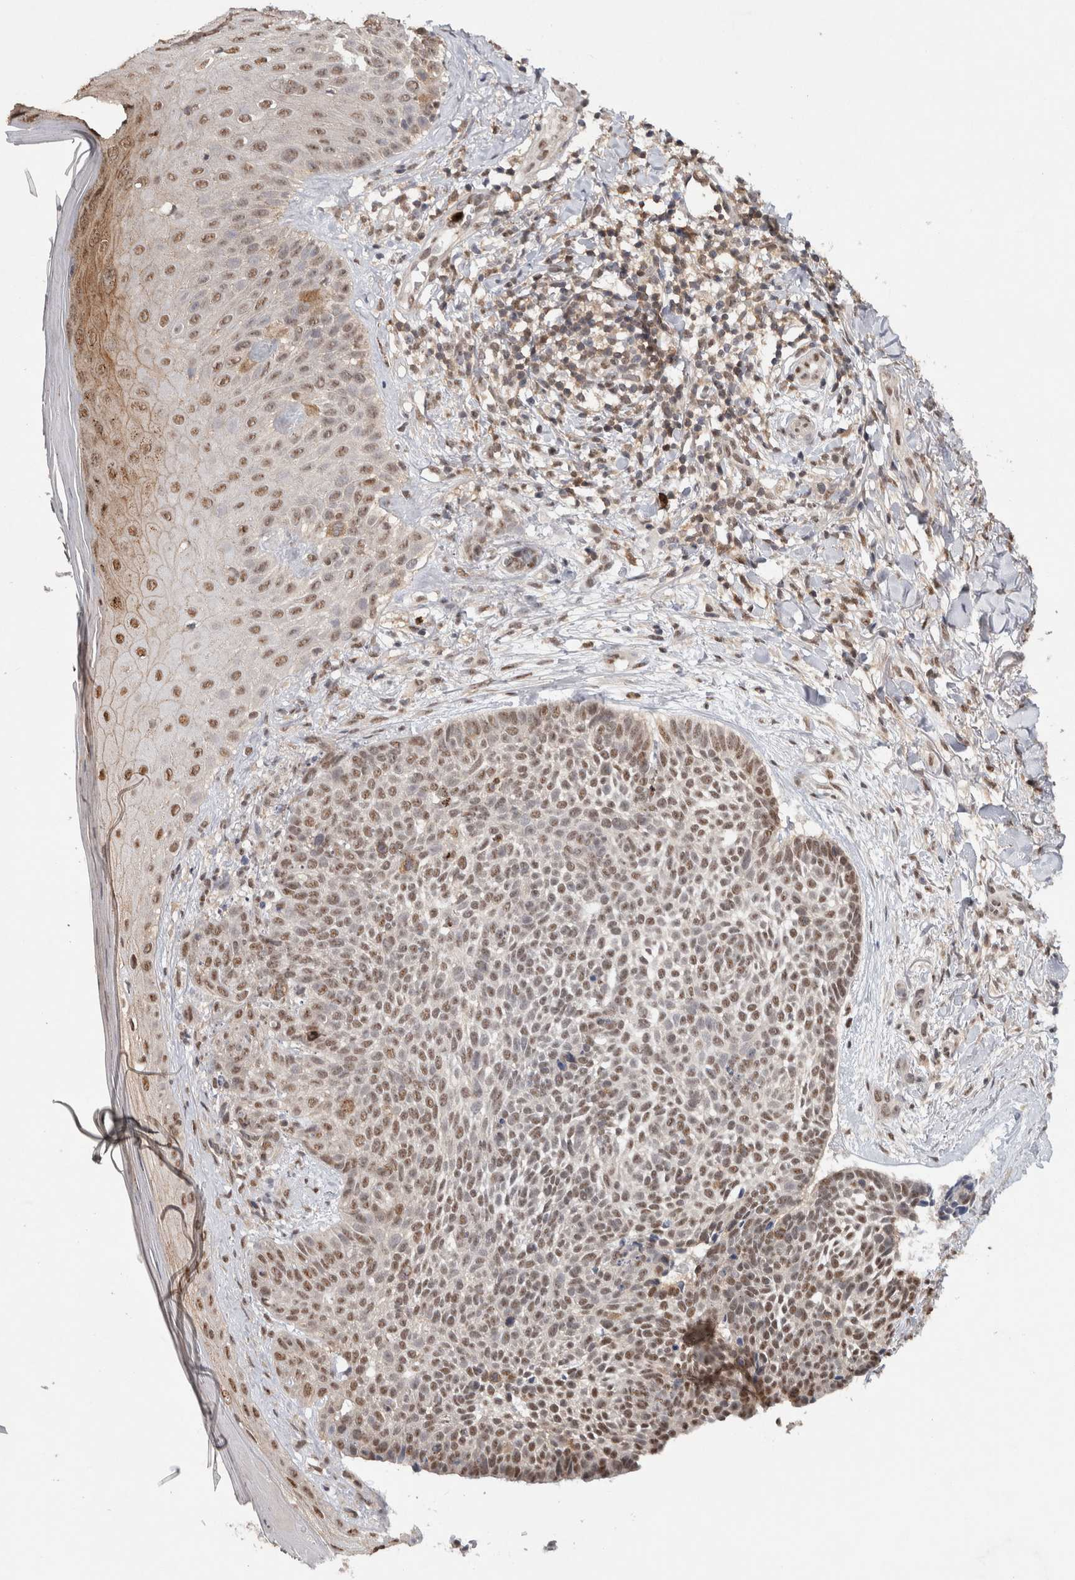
{"staining": {"intensity": "weak", "quantity": ">75%", "location": "nuclear"}, "tissue": "skin cancer", "cell_type": "Tumor cells", "image_type": "cancer", "snomed": [{"axis": "morphology", "description": "Normal tissue, NOS"}, {"axis": "morphology", "description": "Basal cell carcinoma"}, {"axis": "topography", "description": "Skin"}], "caption": "Tumor cells show low levels of weak nuclear expression in approximately >75% of cells in human skin basal cell carcinoma.", "gene": "RPS6KA2", "patient": {"sex": "male", "age": 67}}